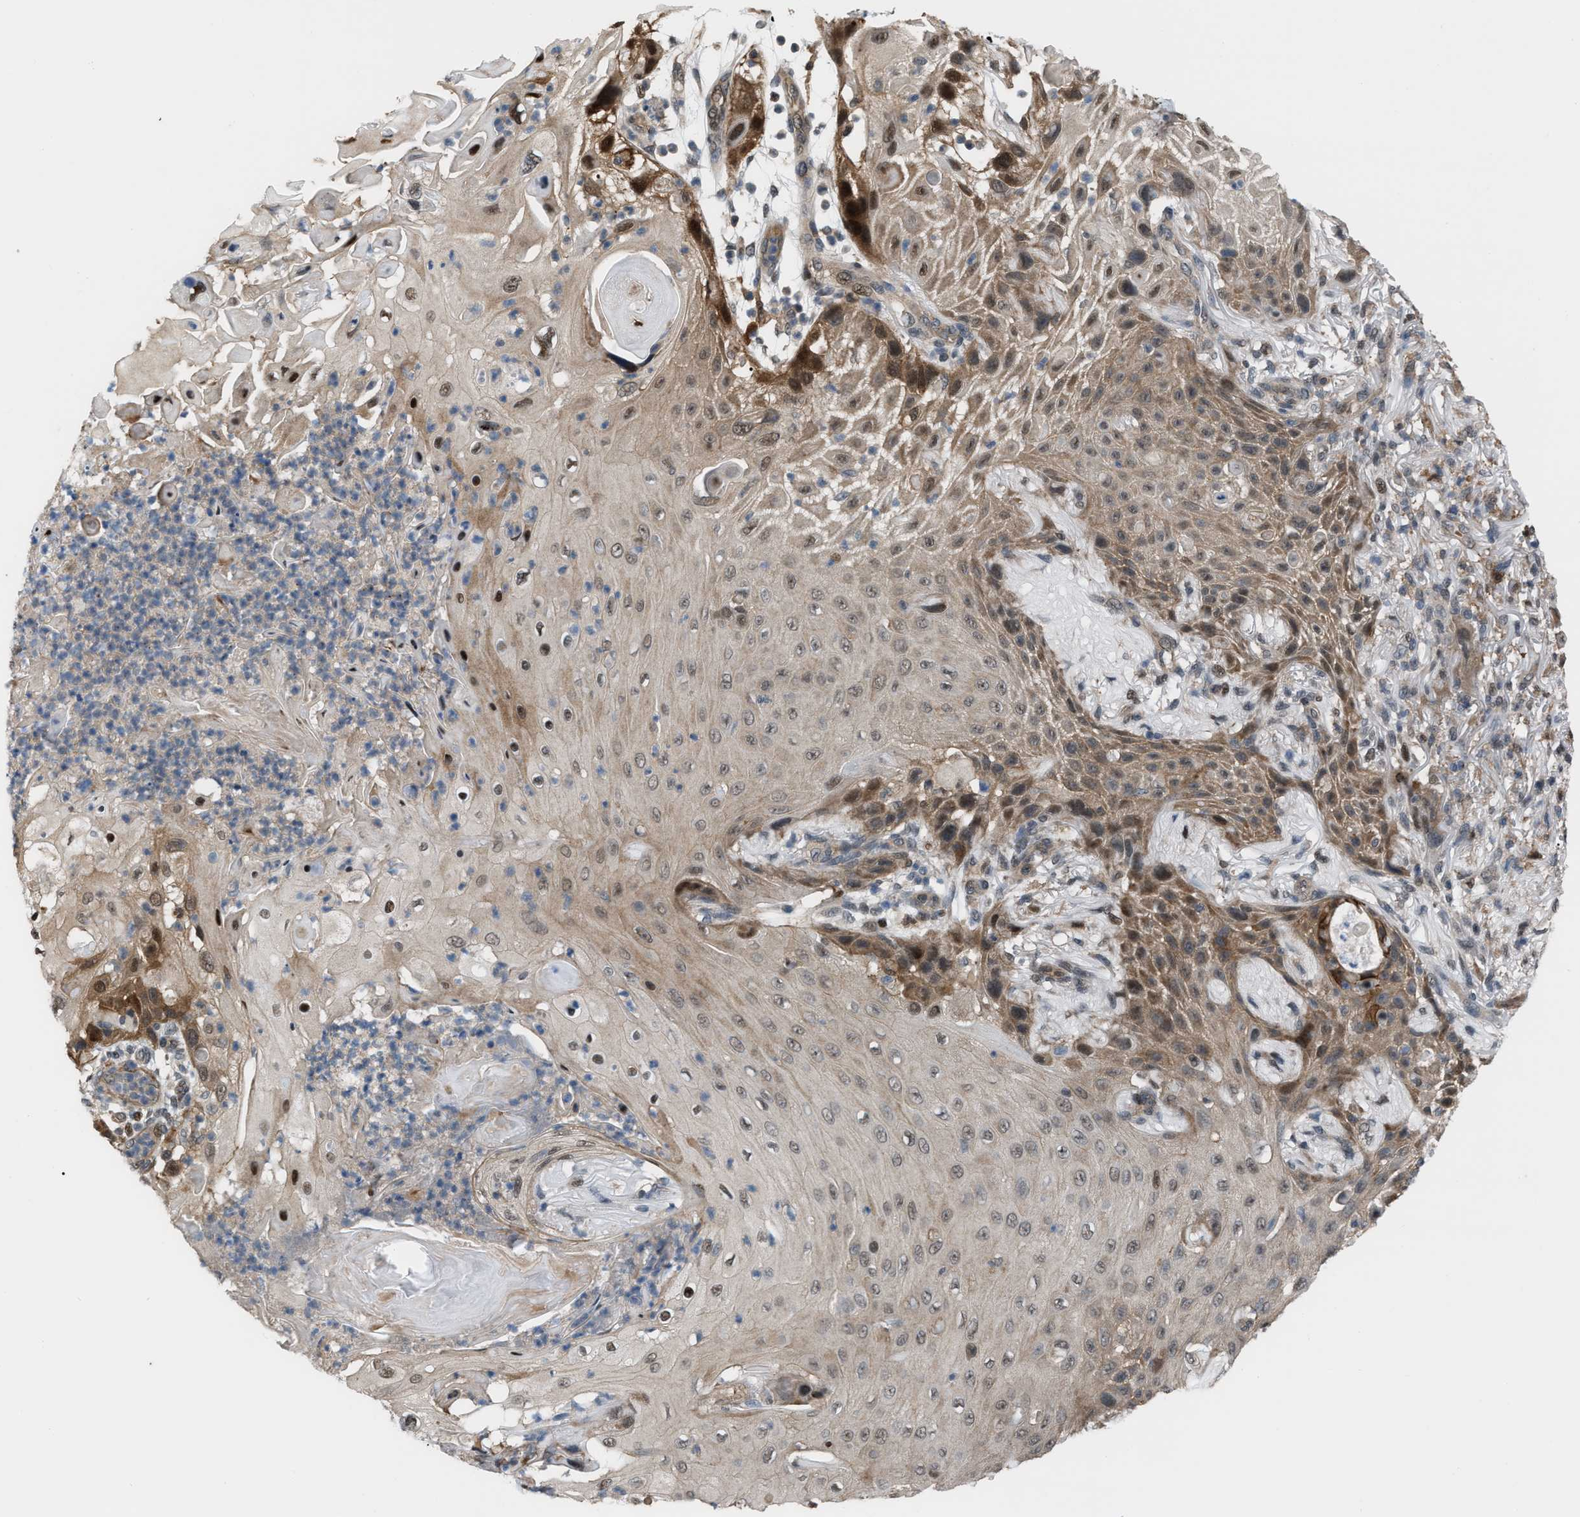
{"staining": {"intensity": "moderate", "quantity": "25%-75%", "location": "cytoplasmic/membranous,nuclear"}, "tissue": "skin cancer", "cell_type": "Tumor cells", "image_type": "cancer", "snomed": [{"axis": "morphology", "description": "Squamous cell carcinoma, NOS"}, {"axis": "topography", "description": "Skin"}], "caption": "A medium amount of moderate cytoplasmic/membranous and nuclear expression is appreciated in about 25%-75% of tumor cells in skin squamous cell carcinoma tissue.", "gene": "RFFL", "patient": {"sex": "female", "age": 77}}